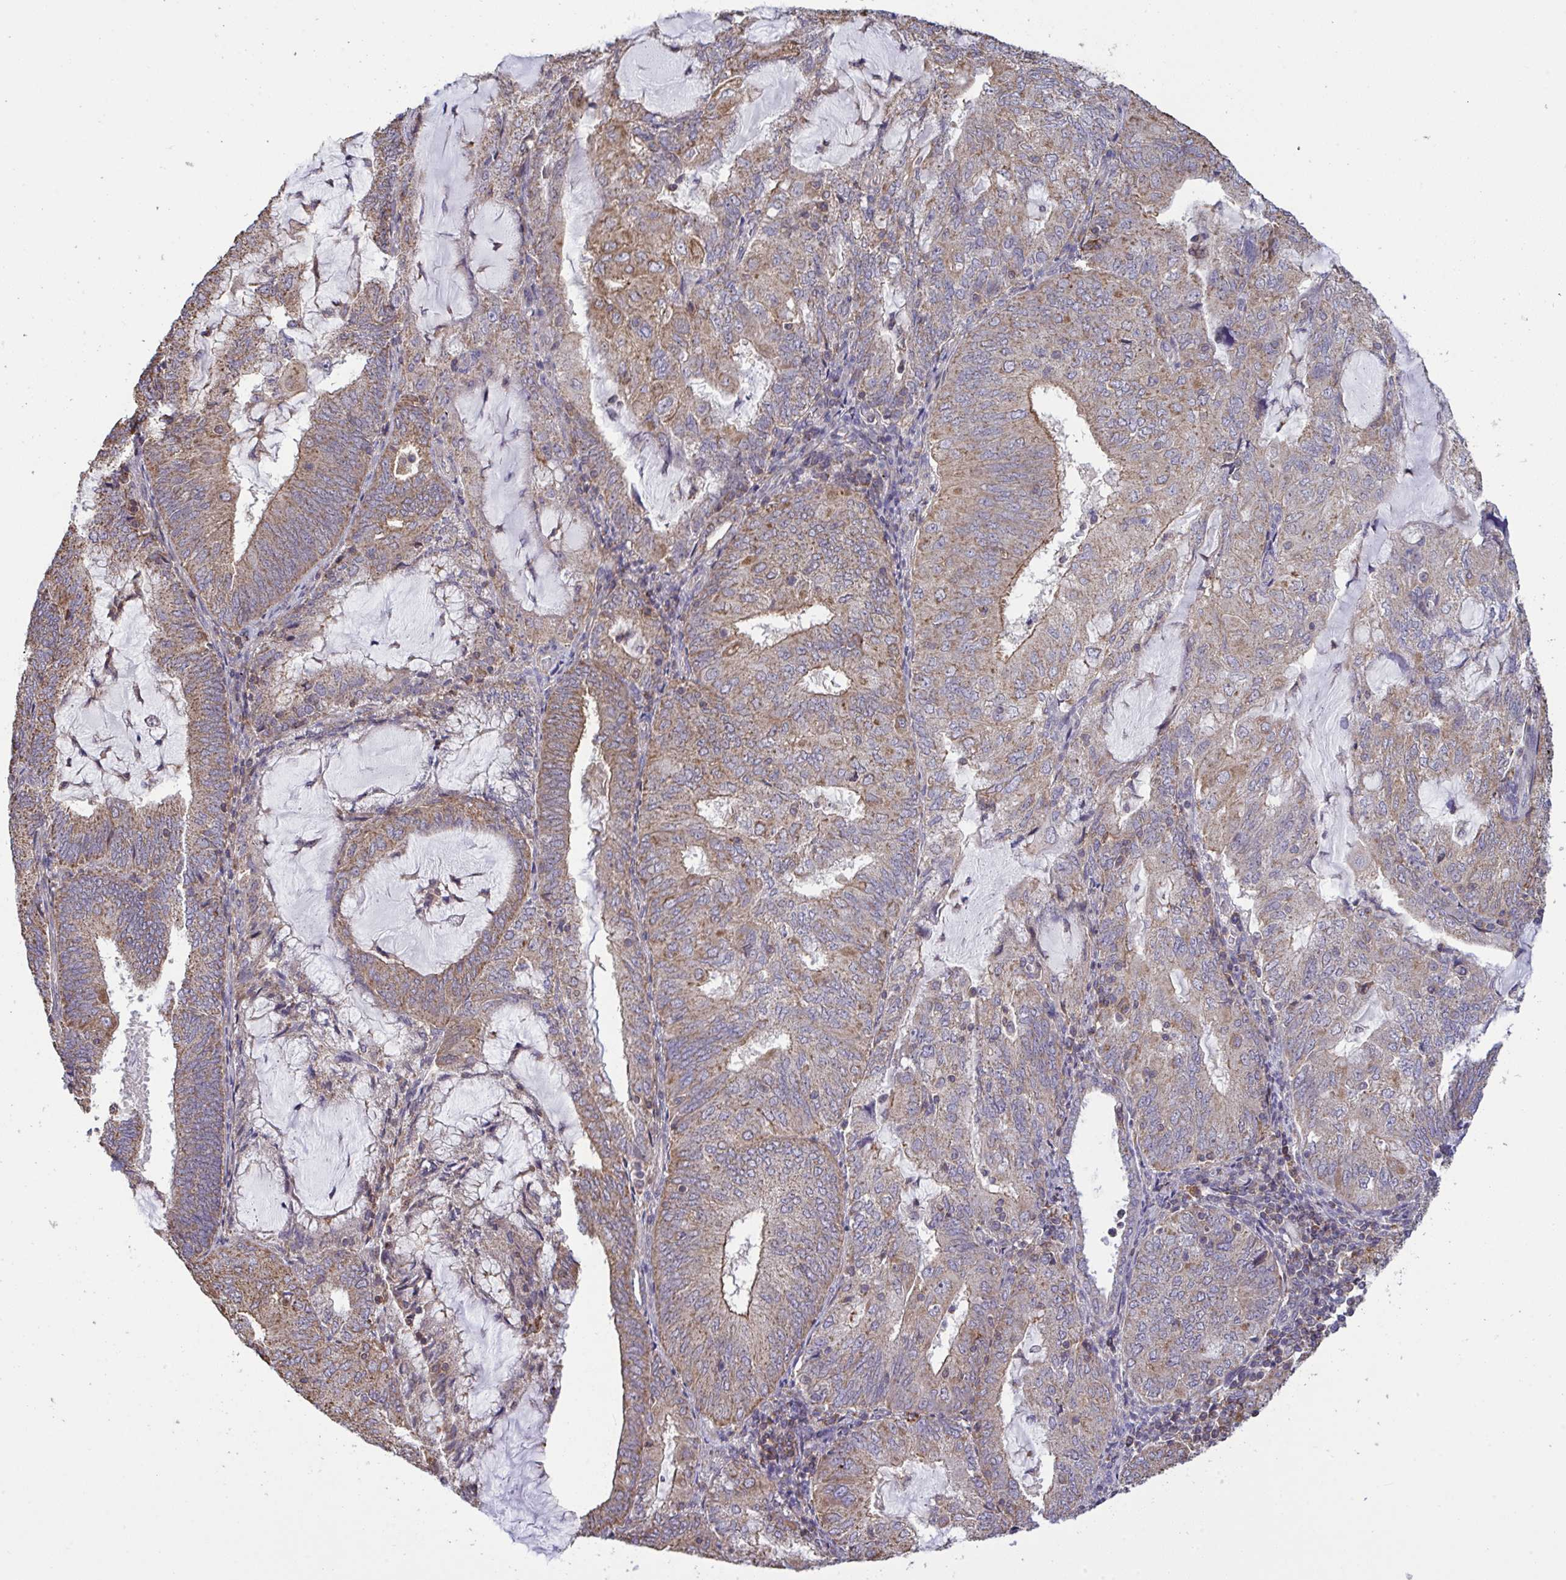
{"staining": {"intensity": "weak", "quantity": "25%-75%", "location": "cytoplasmic/membranous"}, "tissue": "endometrial cancer", "cell_type": "Tumor cells", "image_type": "cancer", "snomed": [{"axis": "morphology", "description": "Adenocarcinoma, NOS"}, {"axis": "topography", "description": "Endometrium"}], "caption": "IHC of endometrial adenocarcinoma displays low levels of weak cytoplasmic/membranous staining in about 25%-75% of tumor cells.", "gene": "PPM1H", "patient": {"sex": "female", "age": 81}}